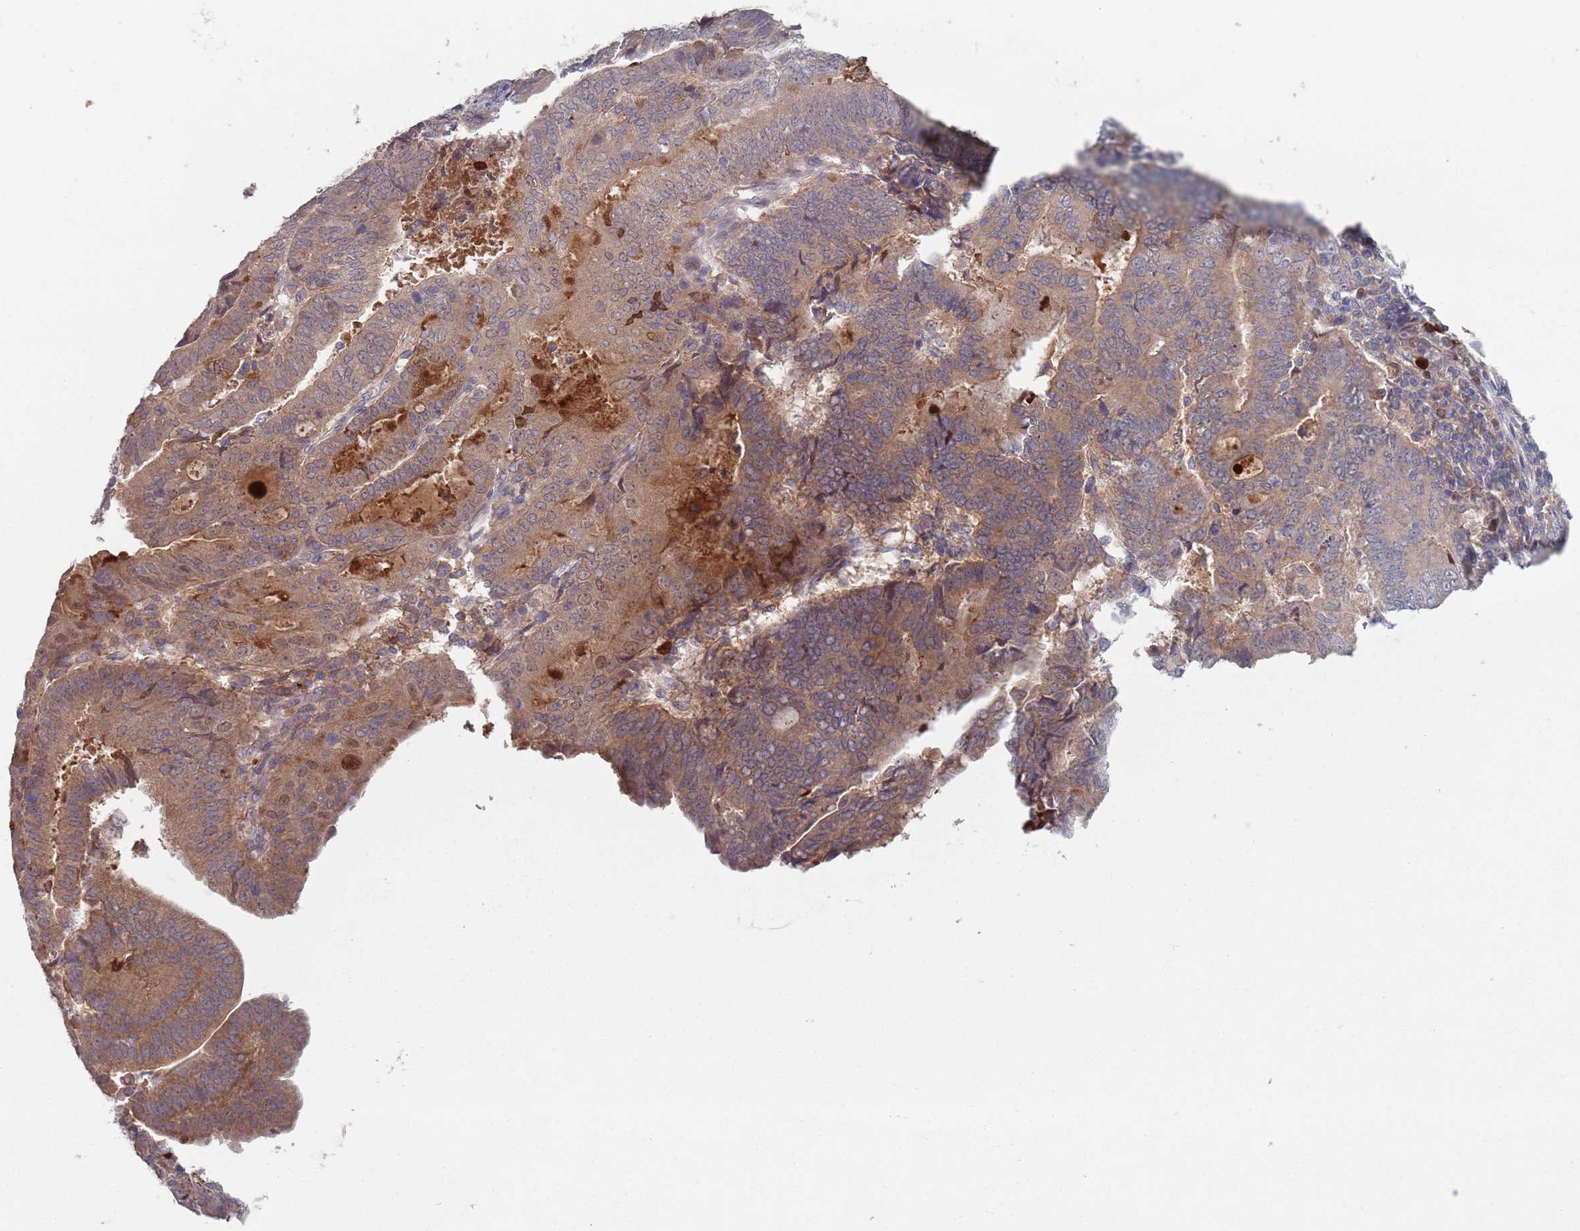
{"staining": {"intensity": "moderate", "quantity": ">75%", "location": "cytoplasmic/membranous"}, "tissue": "endometrial cancer", "cell_type": "Tumor cells", "image_type": "cancer", "snomed": [{"axis": "morphology", "description": "Adenocarcinoma, NOS"}, {"axis": "topography", "description": "Endometrium"}], "caption": "This photomicrograph shows immunohistochemistry (IHC) staining of human endometrial cancer (adenocarcinoma), with medium moderate cytoplasmic/membranous staining in about >75% of tumor cells.", "gene": "TYW1", "patient": {"sex": "female", "age": 70}}